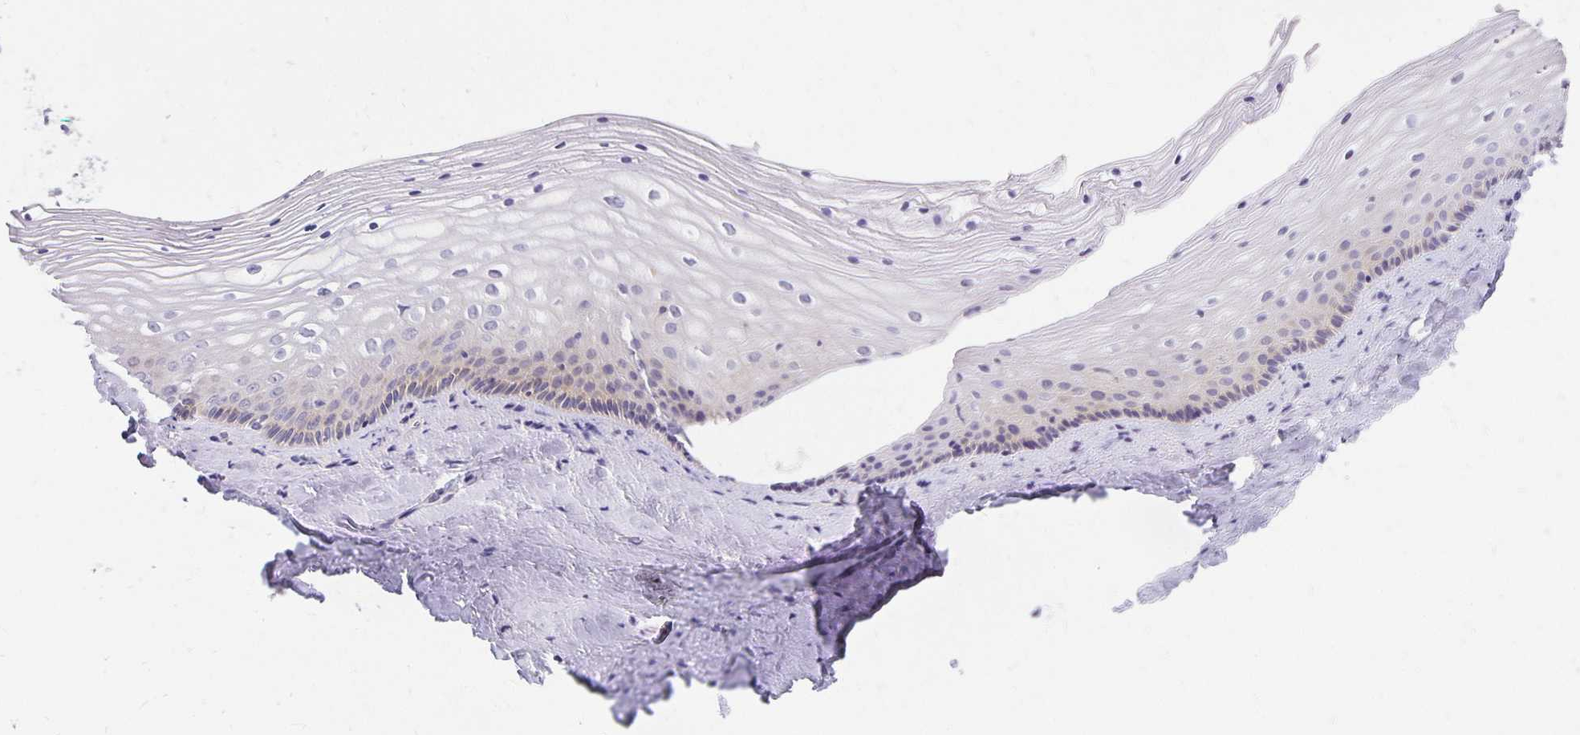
{"staining": {"intensity": "negative", "quantity": "none", "location": "none"}, "tissue": "vagina", "cell_type": "Squamous epithelial cells", "image_type": "normal", "snomed": [{"axis": "morphology", "description": "Normal tissue, NOS"}, {"axis": "topography", "description": "Vagina"}], "caption": "Squamous epithelial cells show no significant expression in normal vagina. (DAB IHC visualized using brightfield microscopy, high magnification).", "gene": "PLOD1", "patient": {"sex": "female", "age": 45}}